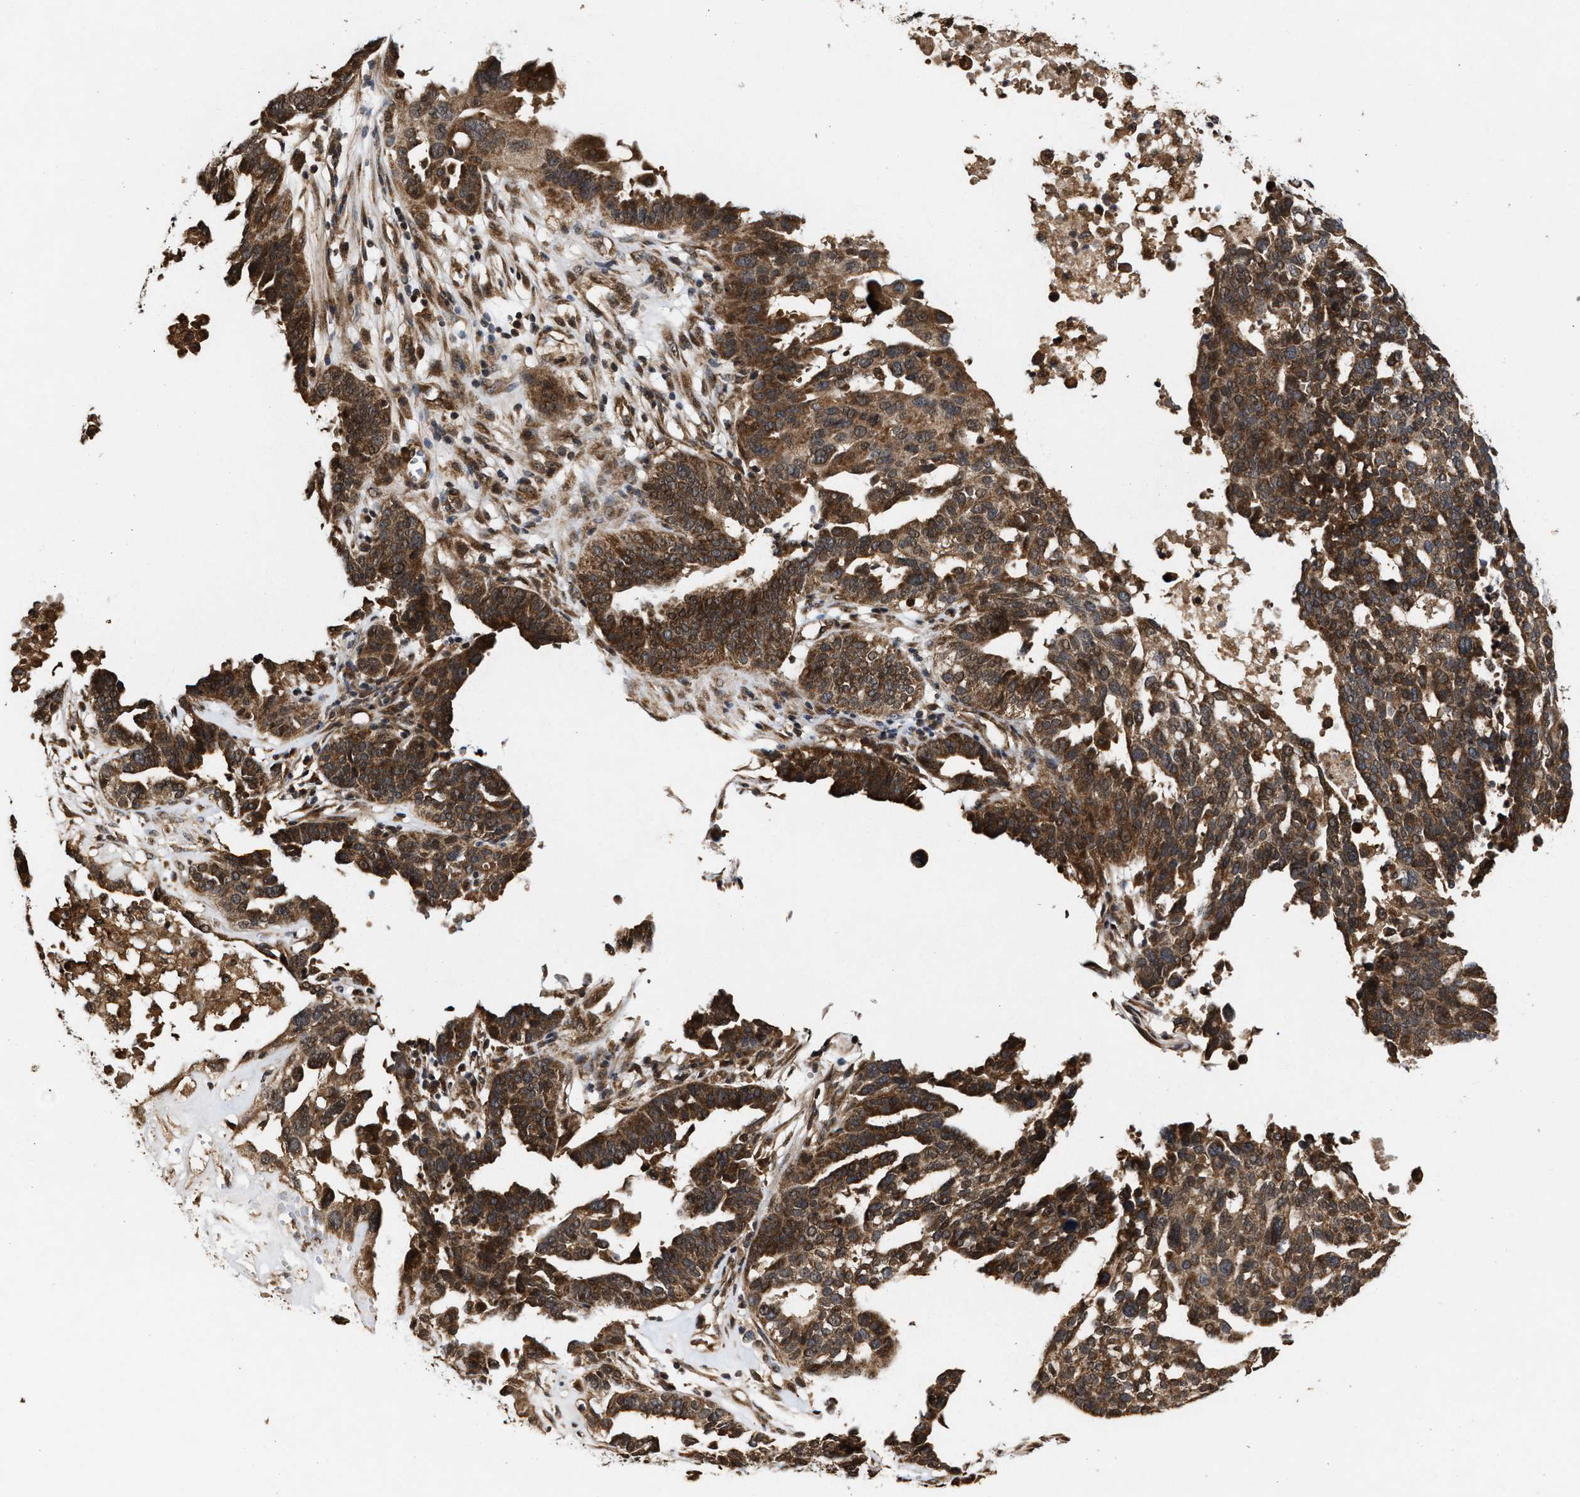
{"staining": {"intensity": "moderate", "quantity": ">75%", "location": "cytoplasmic/membranous"}, "tissue": "ovarian cancer", "cell_type": "Tumor cells", "image_type": "cancer", "snomed": [{"axis": "morphology", "description": "Cystadenocarcinoma, serous, NOS"}, {"axis": "topography", "description": "Ovary"}], "caption": "The histopathology image demonstrates a brown stain indicating the presence of a protein in the cytoplasmic/membranous of tumor cells in ovarian cancer.", "gene": "CFLAR", "patient": {"sex": "female", "age": 59}}